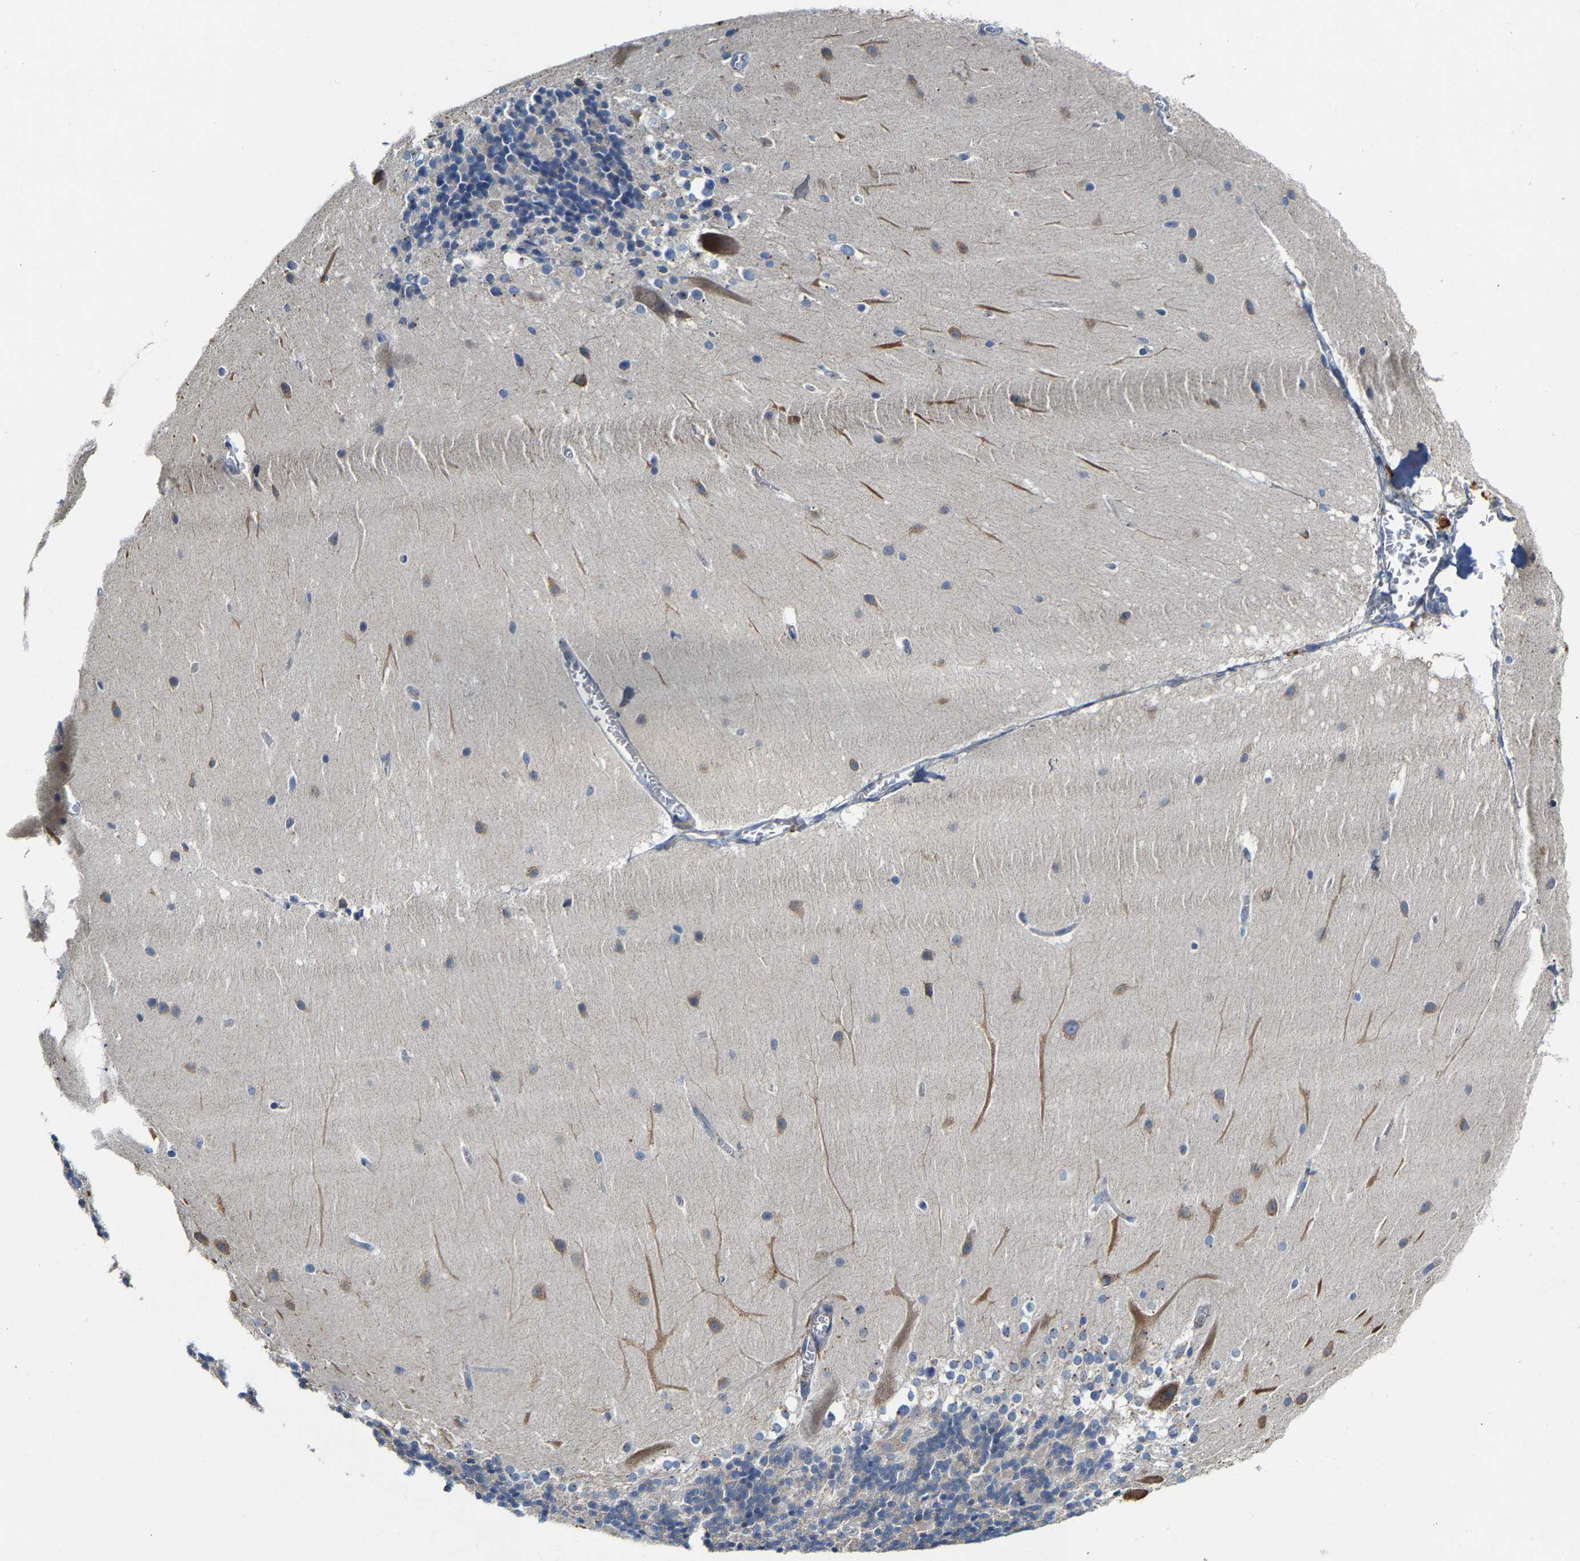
{"staining": {"intensity": "negative", "quantity": "none", "location": "none"}, "tissue": "cerebellum", "cell_type": "Cells in granular layer", "image_type": "normal", "snomed": [{"axis": "morphology", "description": "Normal tissue, NOS"}, {"axis": "topography", "description": "Cerebellum"}], "caption": "IHC of unremarkable cerebellum reveals no staining in cells in granular layer.", "gene": "PCNT", "patient": {"sex": "female", "age": 19}}